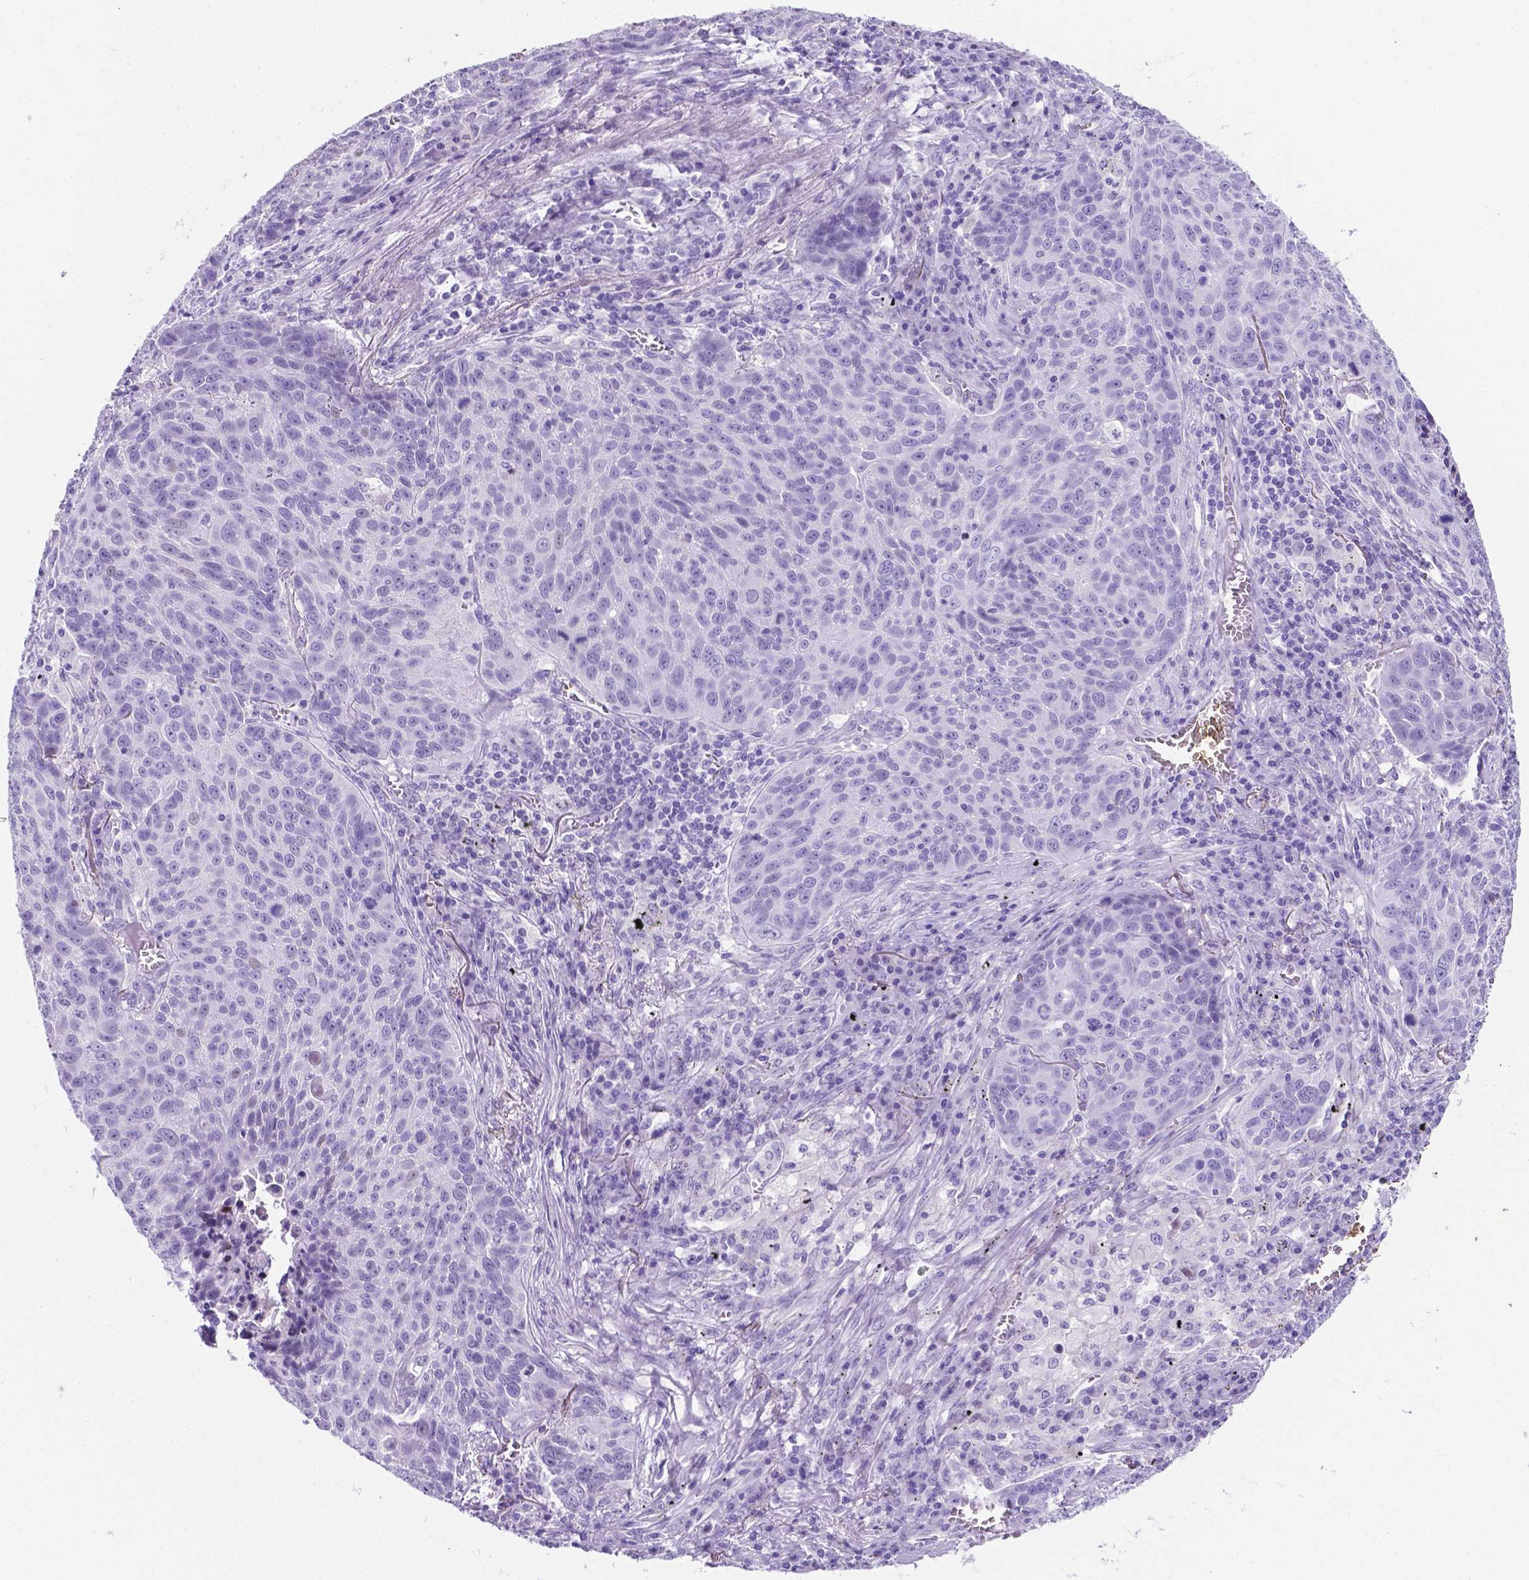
{"staining": {"intensity": "negative", "quantity": "none", "location": "none"}, "tissue": "lung cancer", "cell_type": "Tumor cells", "image_type": "cancer", "snomed": [{"axis": "morphology", "description": "Squamous cell carcinoma, NOS"}, {"axis": "topography", "description": "Lung"}], "caption": "The IHC photomicrograph has no significant expression in tumor cells of lung cancer tissue.", "gene": "C17orf107", "patient": {"sex": "male", "age": 78}}